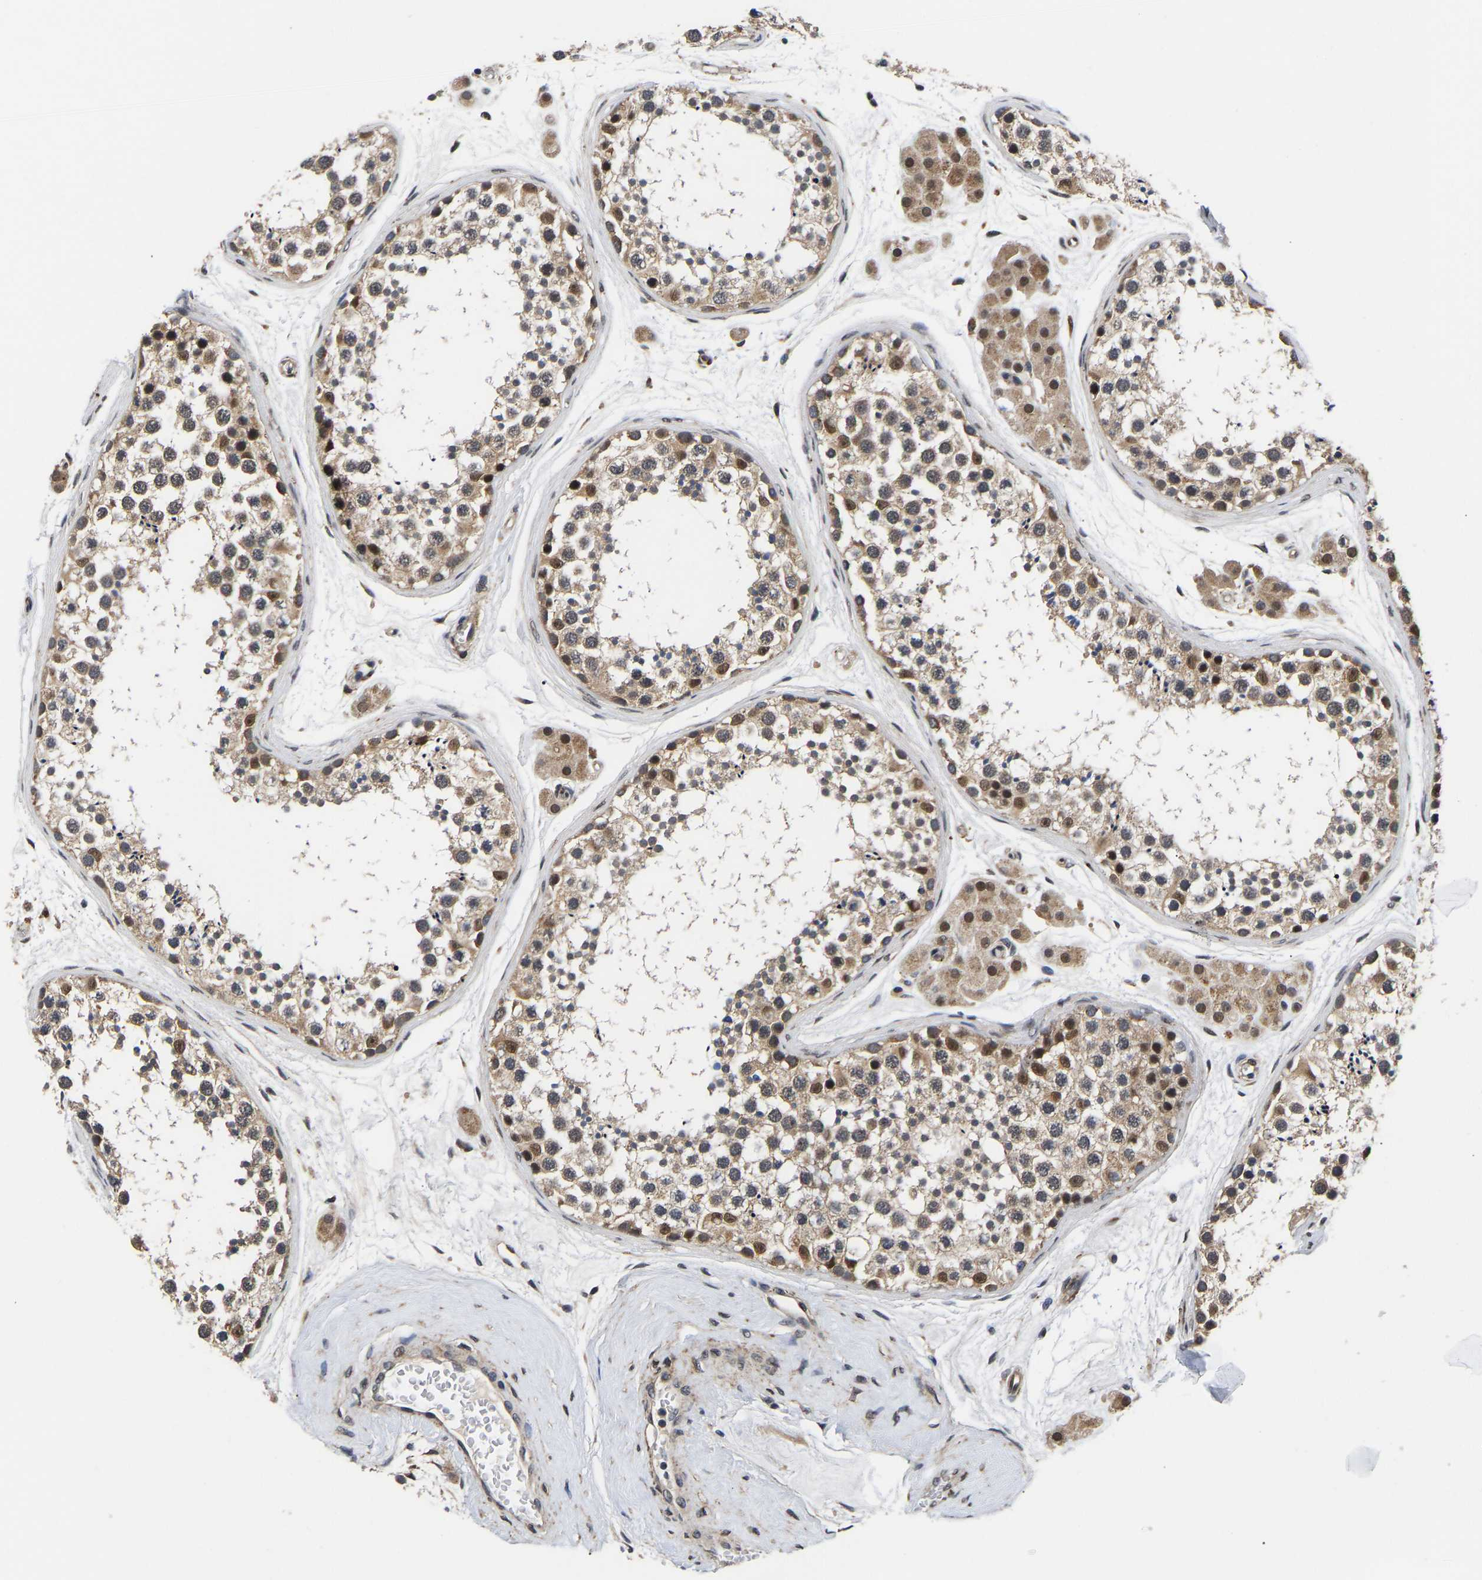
{"staining": {"intensity": "moderate", "quantity": ">75%", "location": "cytoplasmic/membranous,nuclear"}, "tissue": "testis", "cell_type": "Cells in seminiferous ducts", "image_type": "normal", "snomed": [{"axis": "morphology", "description": "Normal tissue, NOS"}, {"axis": "topography", "description": "Testis"}], "caption": "Immunohistochemical staining of benign human testis reveals moderate cytoplasmic/membranous,nuclear protein positivity in approximately >75% of cells in seminiferous ducts.", "gene": "METTL16", "patient": {"sex": "male", "age": 56}}